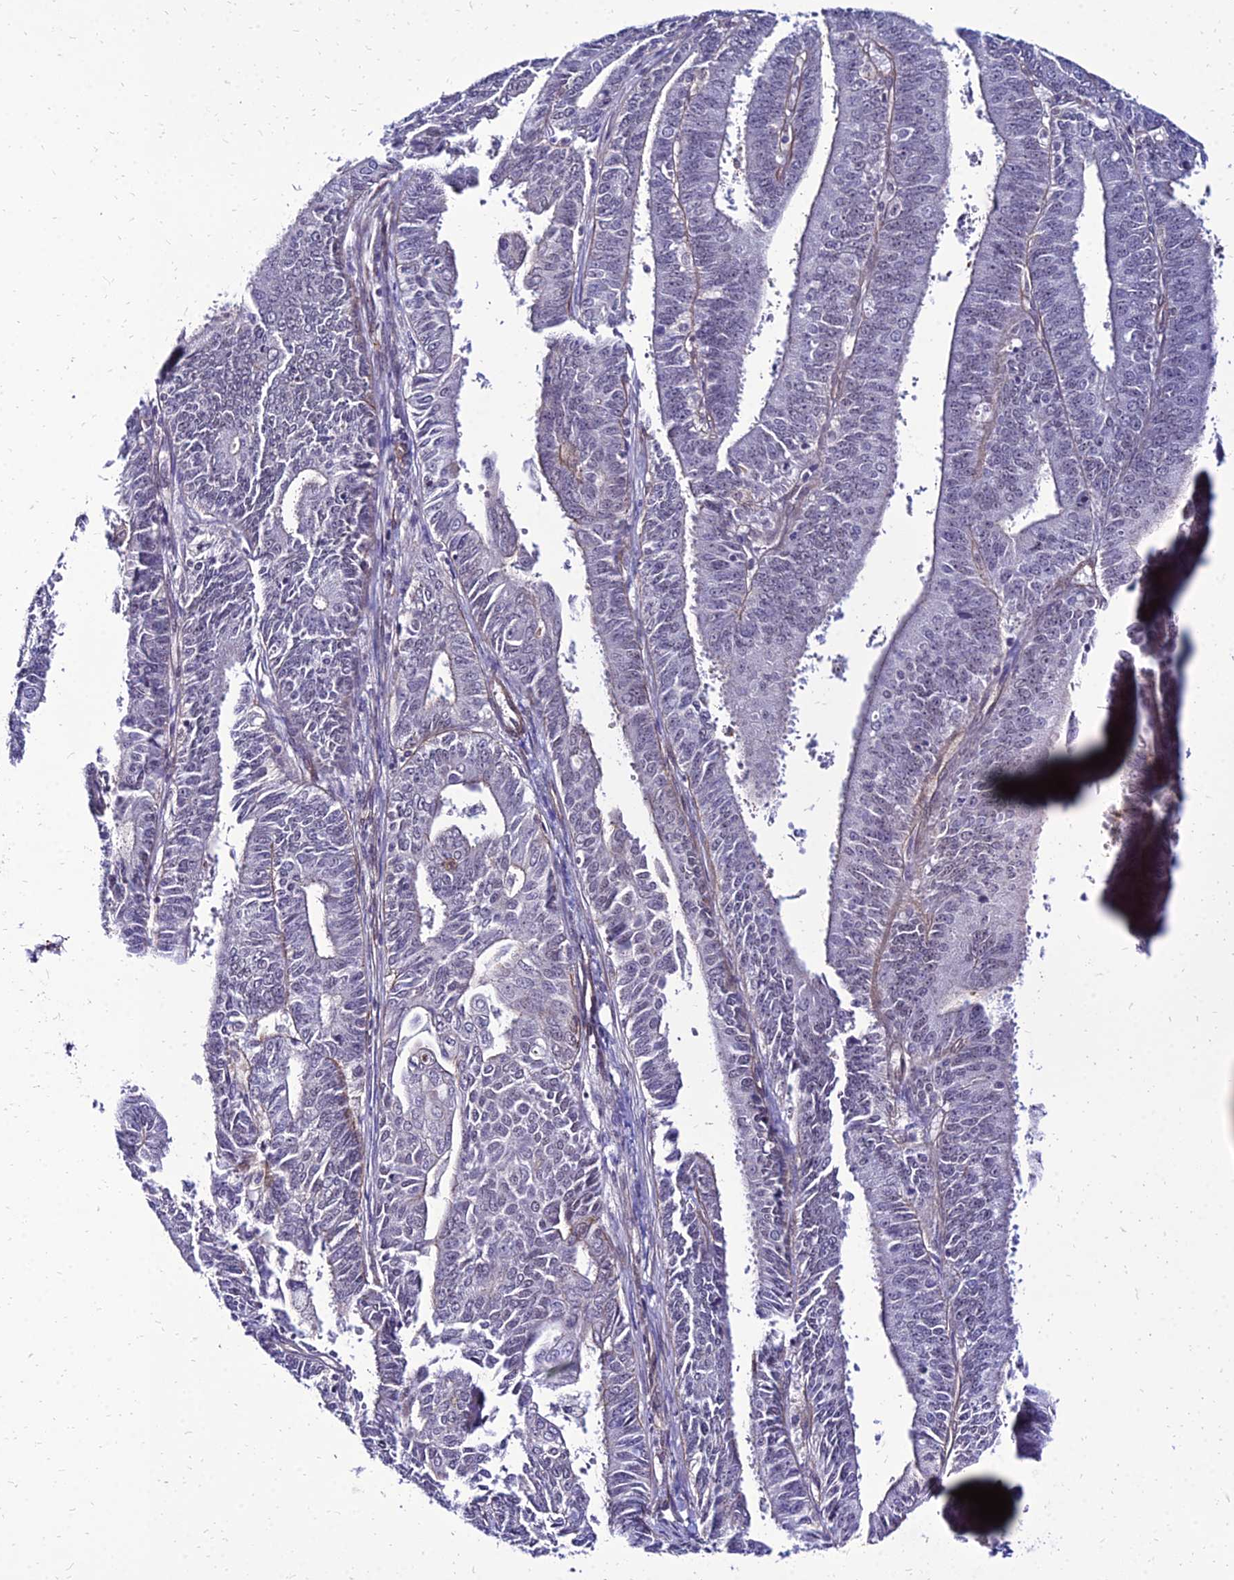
{"staining": {"intensity": "negative", "quantity": "none", "location": "none"}, "tissue": "endometrial cancer", "cell_type": "Tumor cells", "image_type": "cancer", "snomed": [{"axis": "morphology", "description": "Adenocarcinoma, NOS"}, {"axis": "topography", "description": "Endometrium"}], "caption": "This micrograph is of adenocarcinoma (endometrial) stained with immunohistochemistry (IHC) to label a protein in brown with the nuclei are counter-stained blue. There is no staining in tumor cells.", "gene": "YEATS2", "patient": {"sex": "female", "age": 73}}